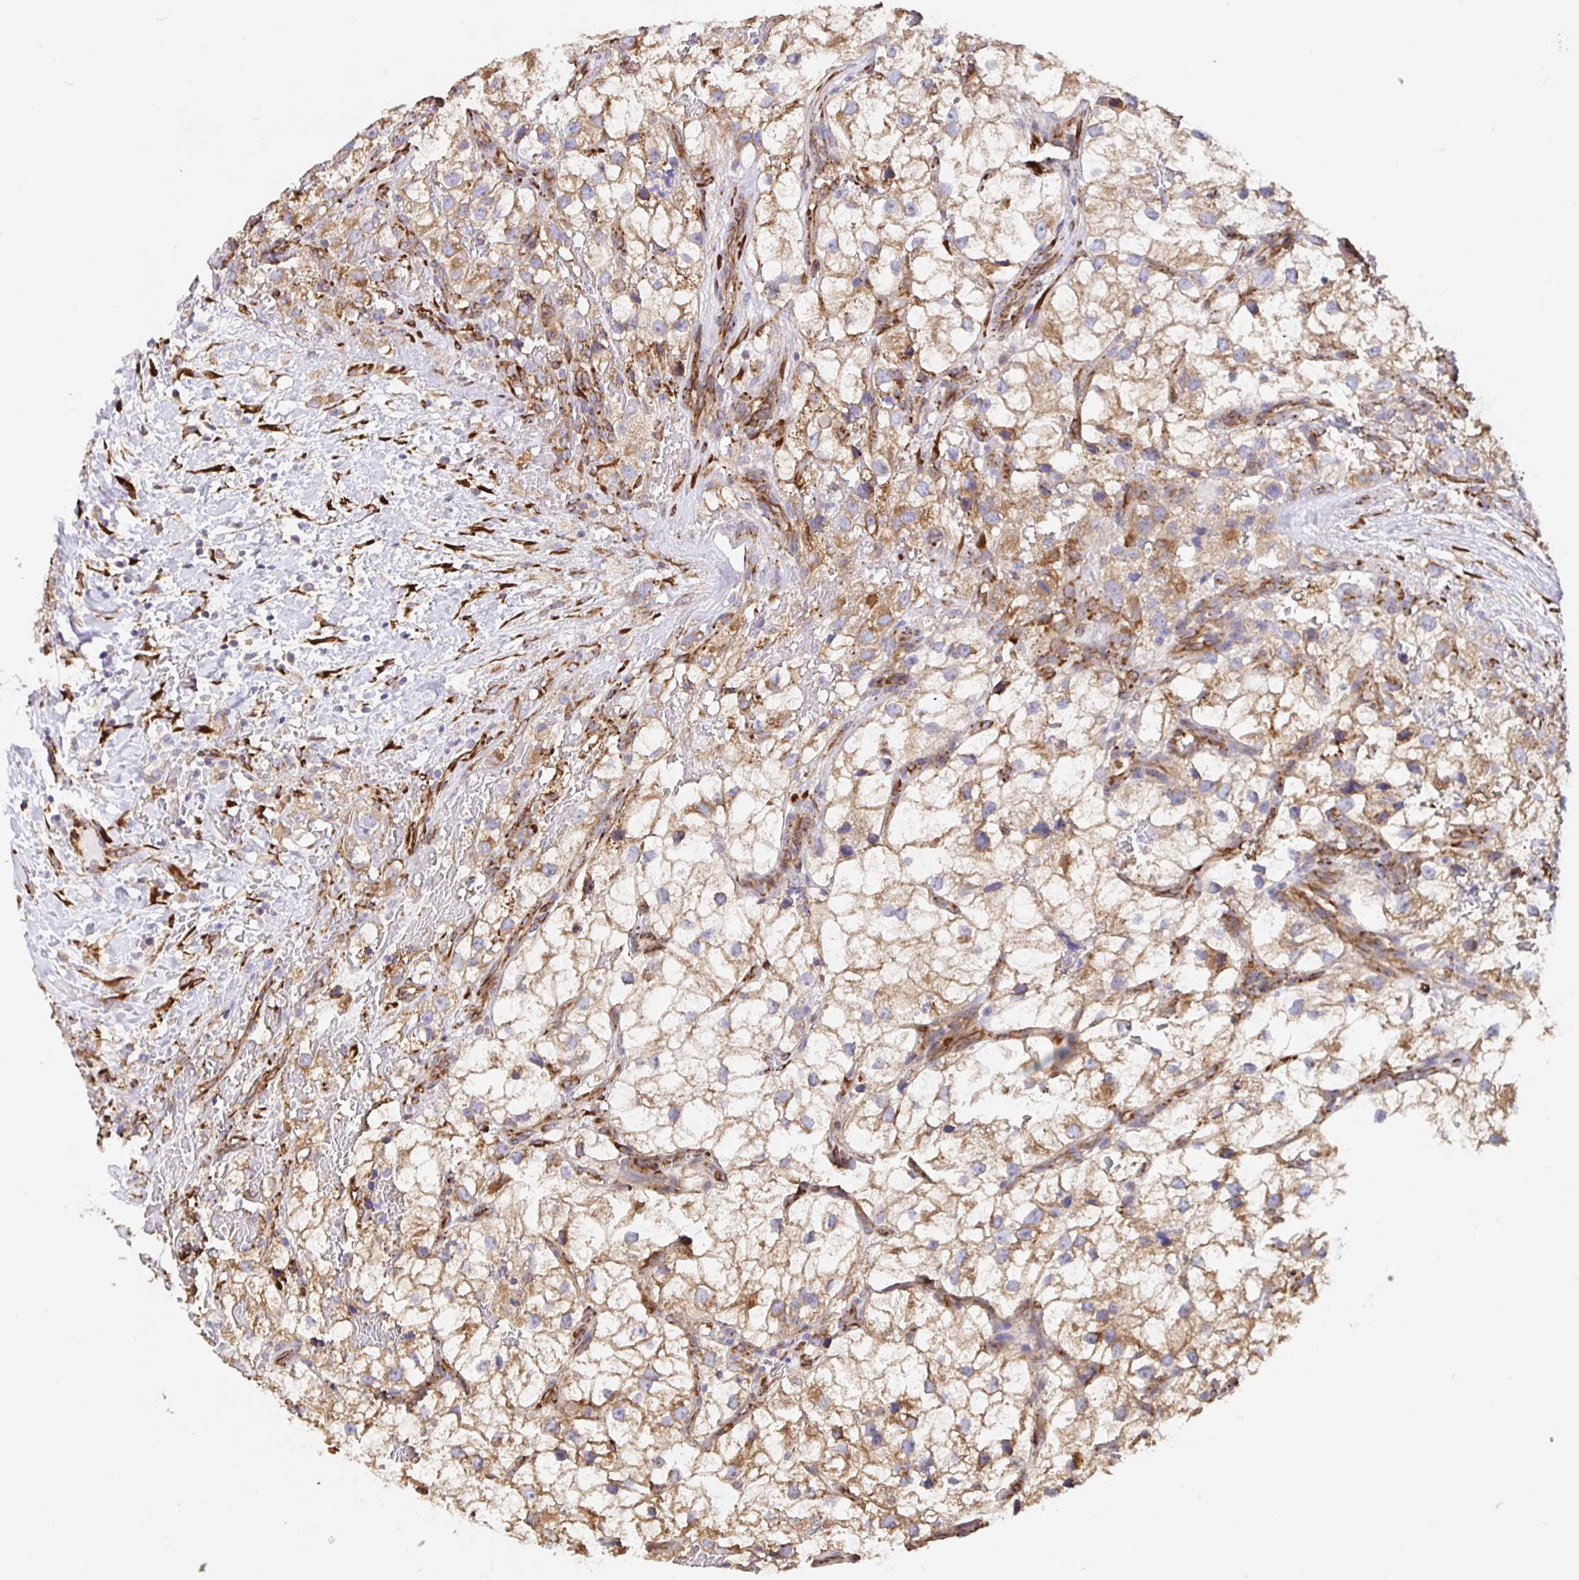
{"staining": {"intensity": "moderate", "quantity": ">75%", "location": "cytoplasmic/membranous"}, "tissue": "renal cancer", "cell_type": "Tumor cells", "image_type": "cancer", "snomed": [{"axis": "morphology", "description": "Adenocarcinoma, NOS"}, {"axis": "topography", "description": "Kidney"}], "caption": "Renal cancer stained for a protein exhibits moderate cytoplasmic/membranous positivity in tumor cells.", "gene": "MAOA", "patient": {"sex": "male", "age": 59}}